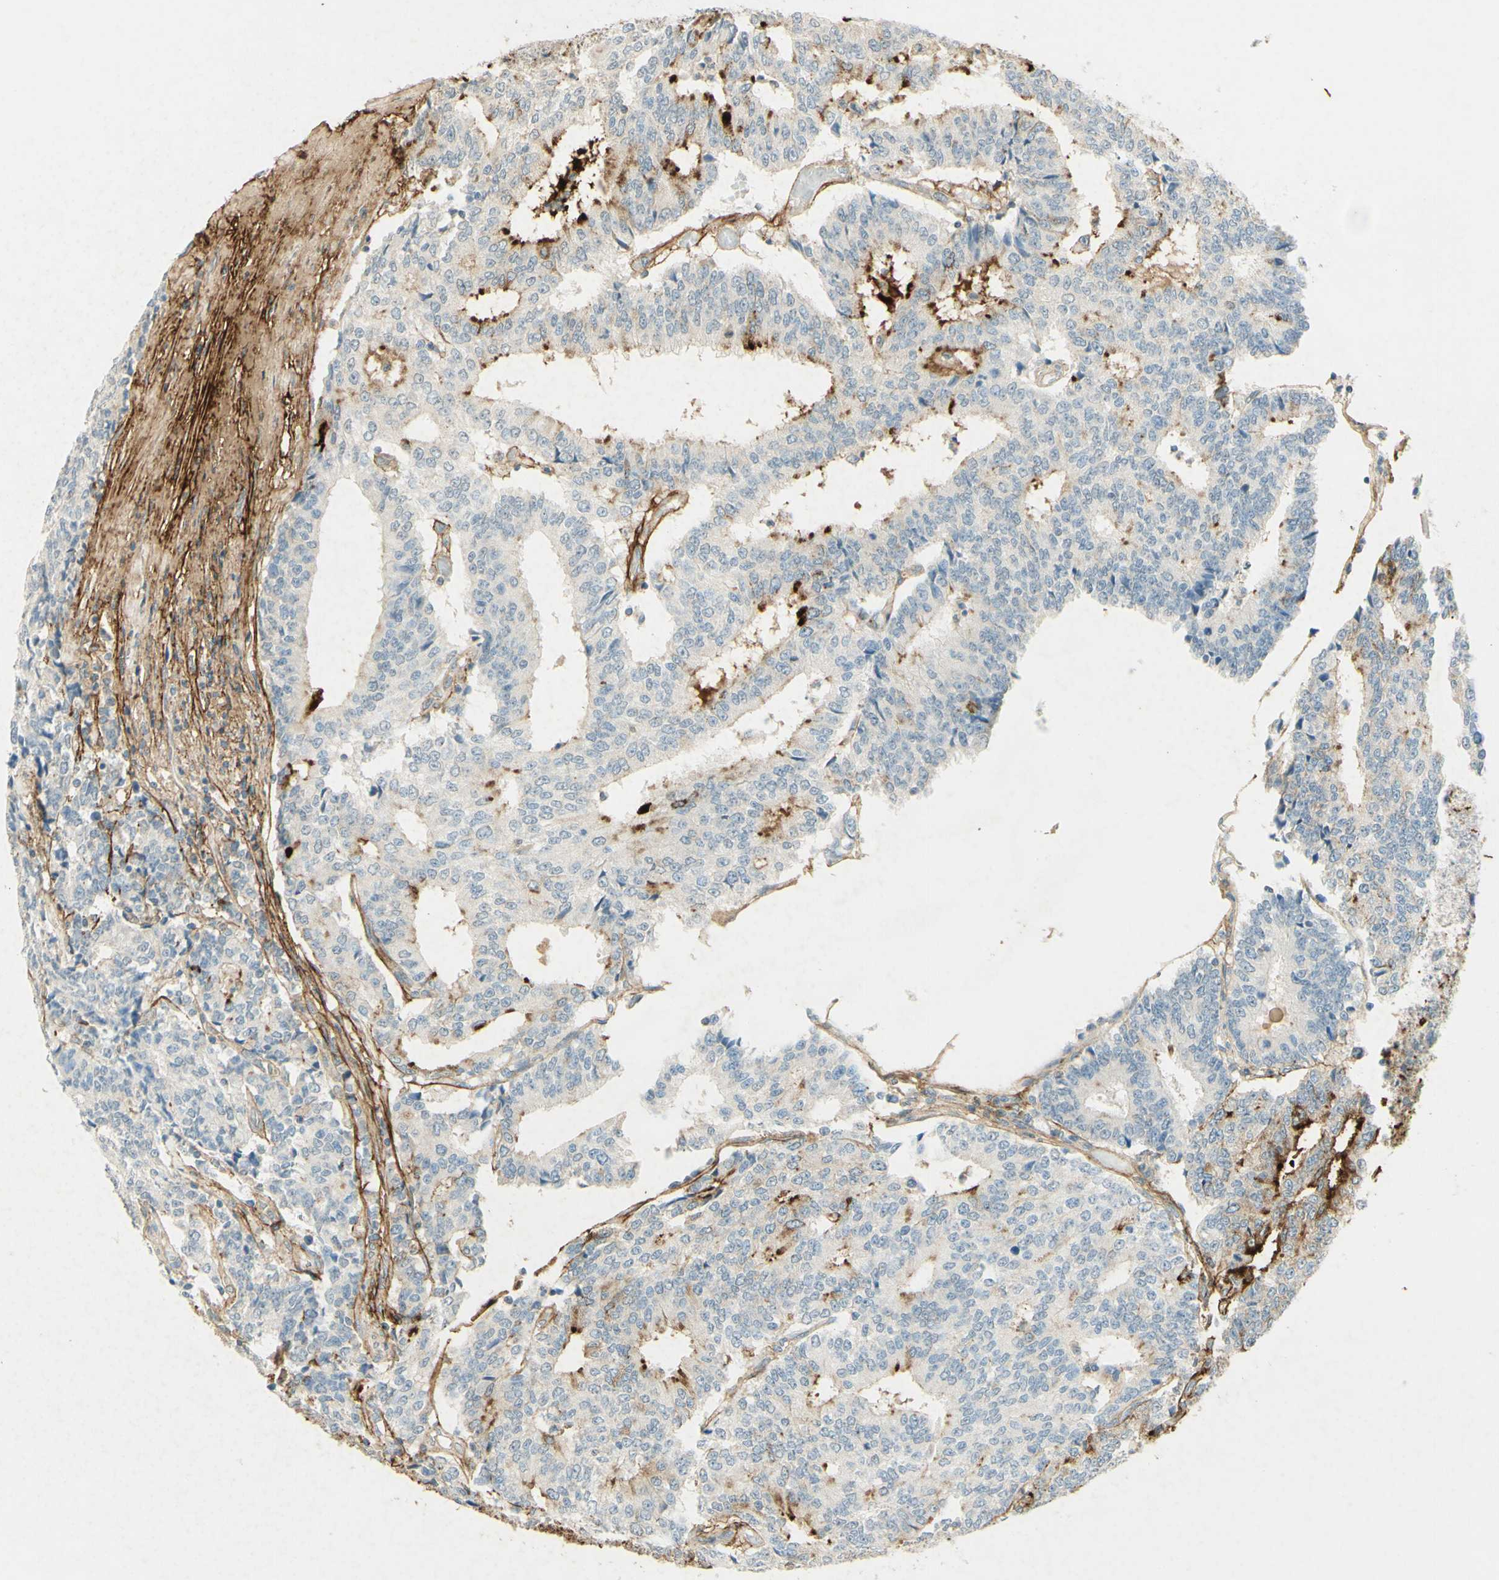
{"staining": {"intensity": "strong", "quantity": "<25%", "location": "cytoplasmic/membranous"}, "tissue": "prostate cancer", "cell_type": "Tumor cells", "image_type": "cancer", "snomed": [{"axis": "morphology", "description": "Normal tissue, NOS"}, {"axis": "morphology", "description": "Adenocarcinoma, High grade"}, {"axis": "topography", "description": "Prostate"}, {"axis": "topography", "description": "Seminal veicle"}], "caption": "Brown immunohistochemical staining in prostate cancer (adenocarcinoma (high-grade)) demonstrates strong cytoplasmic/membranous expression in approximately <25% of tumor cells. Immunohistochemistry stains the protein of interest in brown and the nuclei are stained blue.", "gene": "TNN", "patient": {"sex": "male", "age": 55}}